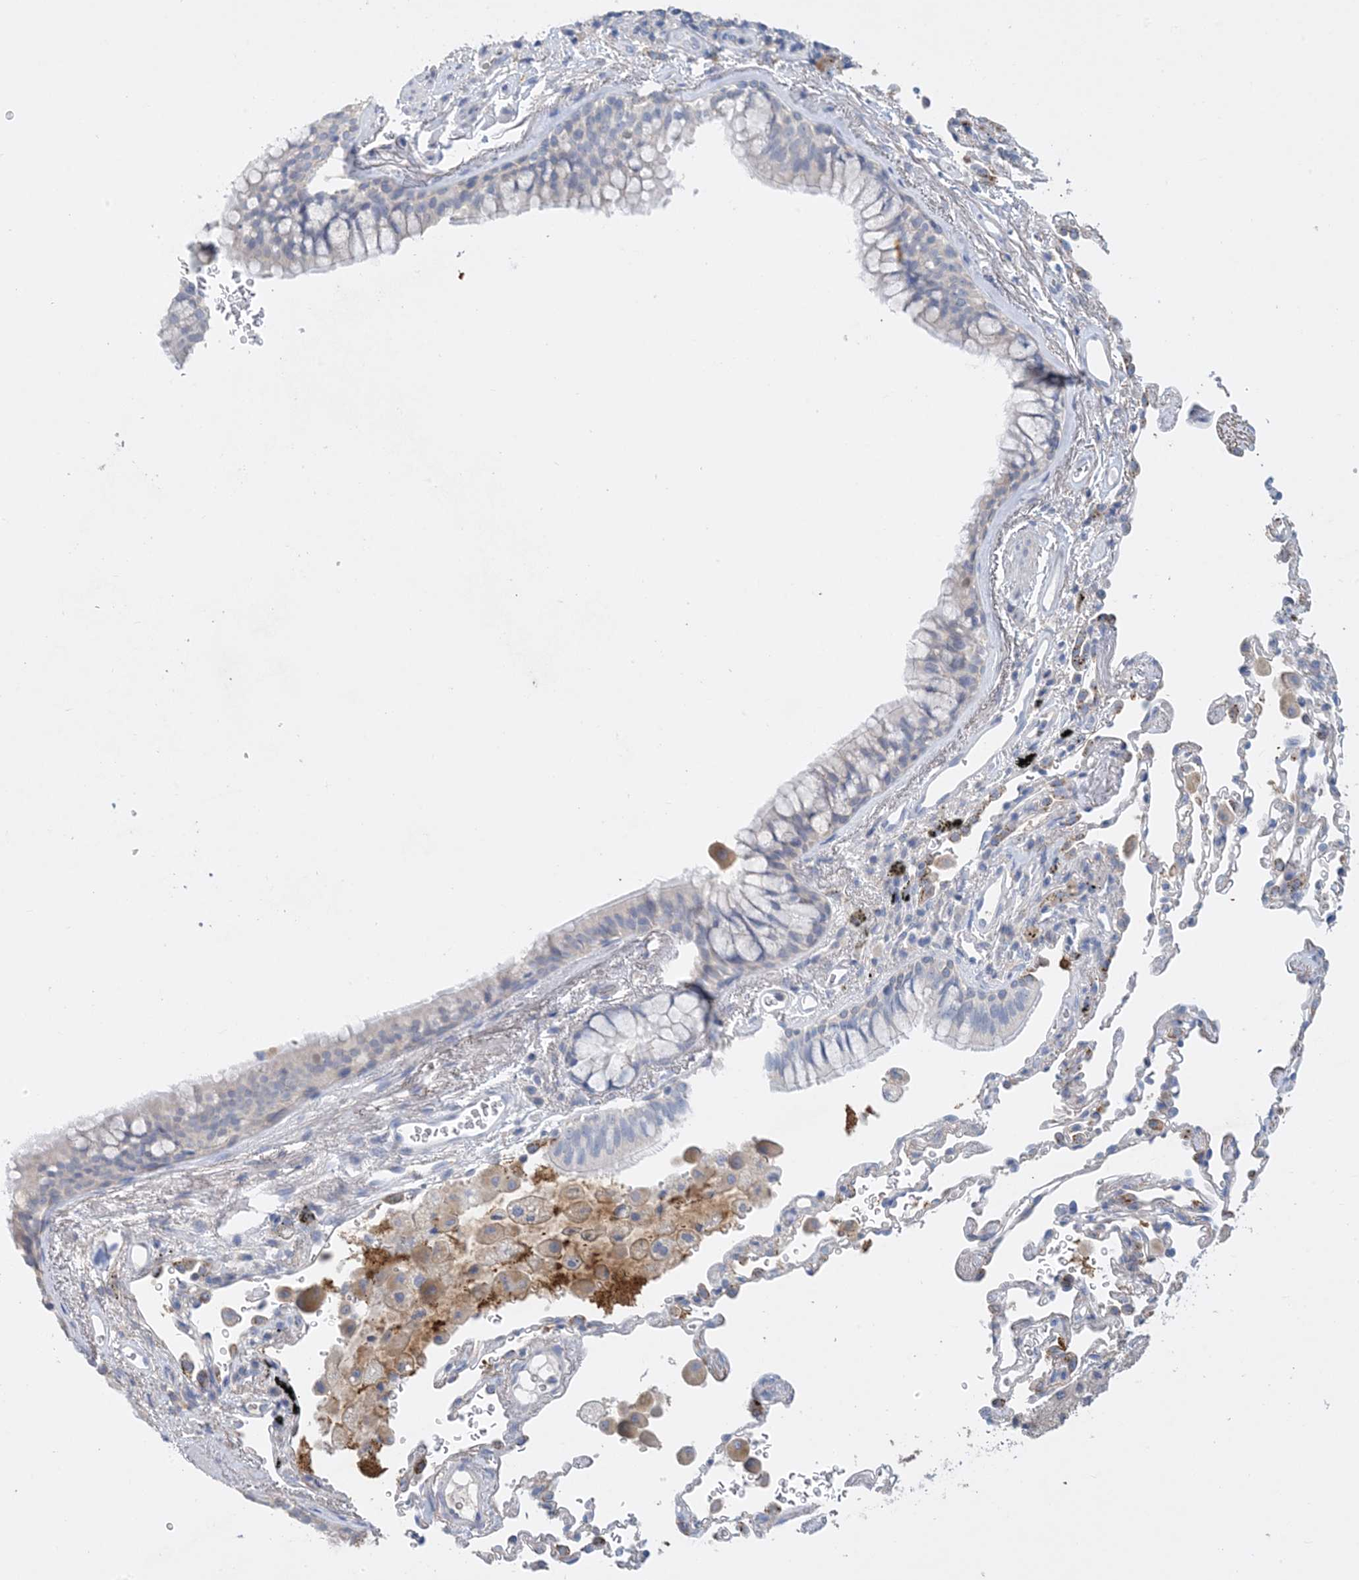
{"staining": {"intensity": "negative", "quantity": "none", "location": "none"}, "tissue": "bronchus", "cell_type": "Respiratory epithelial cells", "image_type": "normal", "snomed": [{"axis": "morphology", "description": "Normal tissue, NOS"}, {"axis": "morphology", "description": "Adenocarcinoma, NOS"}, {"axis": "topography", "description": "Bronchus"}, {"axis": "topography", "description": "Lung"}], "caption": "The photomicrograph reveals no significant staining in respiratory epithelial cells of bronchus.", "gene": "KPRP", "patient": {"sex": "male", "age": 54}}